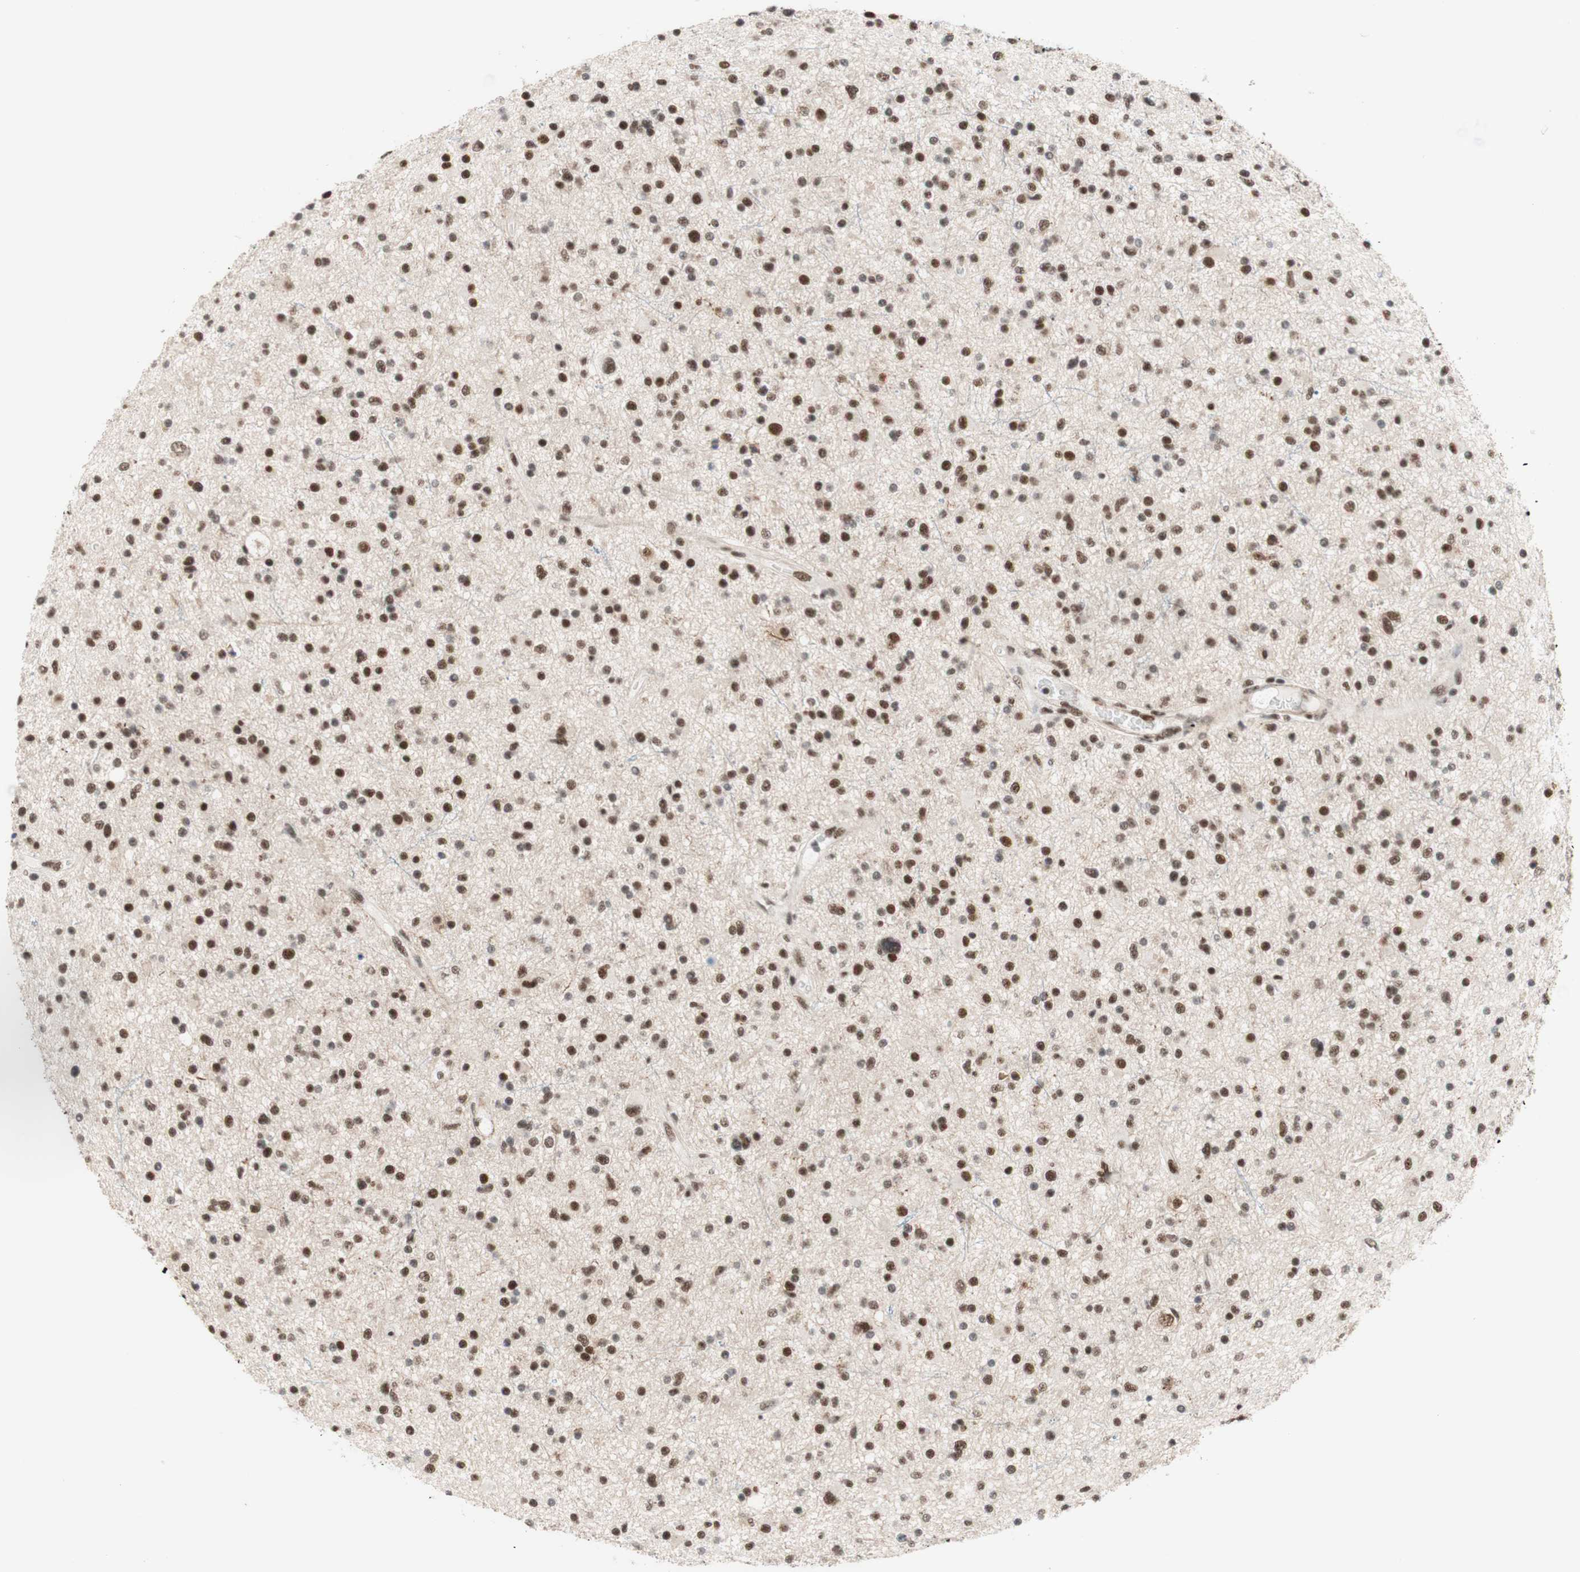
{"staining": {"intensity": "strong", "quantity": ">75%", "location": "nuclear"}, "tissue": "glioma", "cell_type": "Tumor cells", "image_type": "cancer", "snomed": [{"axis": "morphology", "description": "Glioma, malignant, High grade"}, {"axis": "topography", "description": "Brain"}], "caption": "A histopathology image of human glioma stained for a protein shows strong nuclear brown staining in tumor cells. (Brightfield microscopy of DAB IHC at high magnification).", "gene": "PRPF19", "patient": {"sex": "male", "age": 33}}